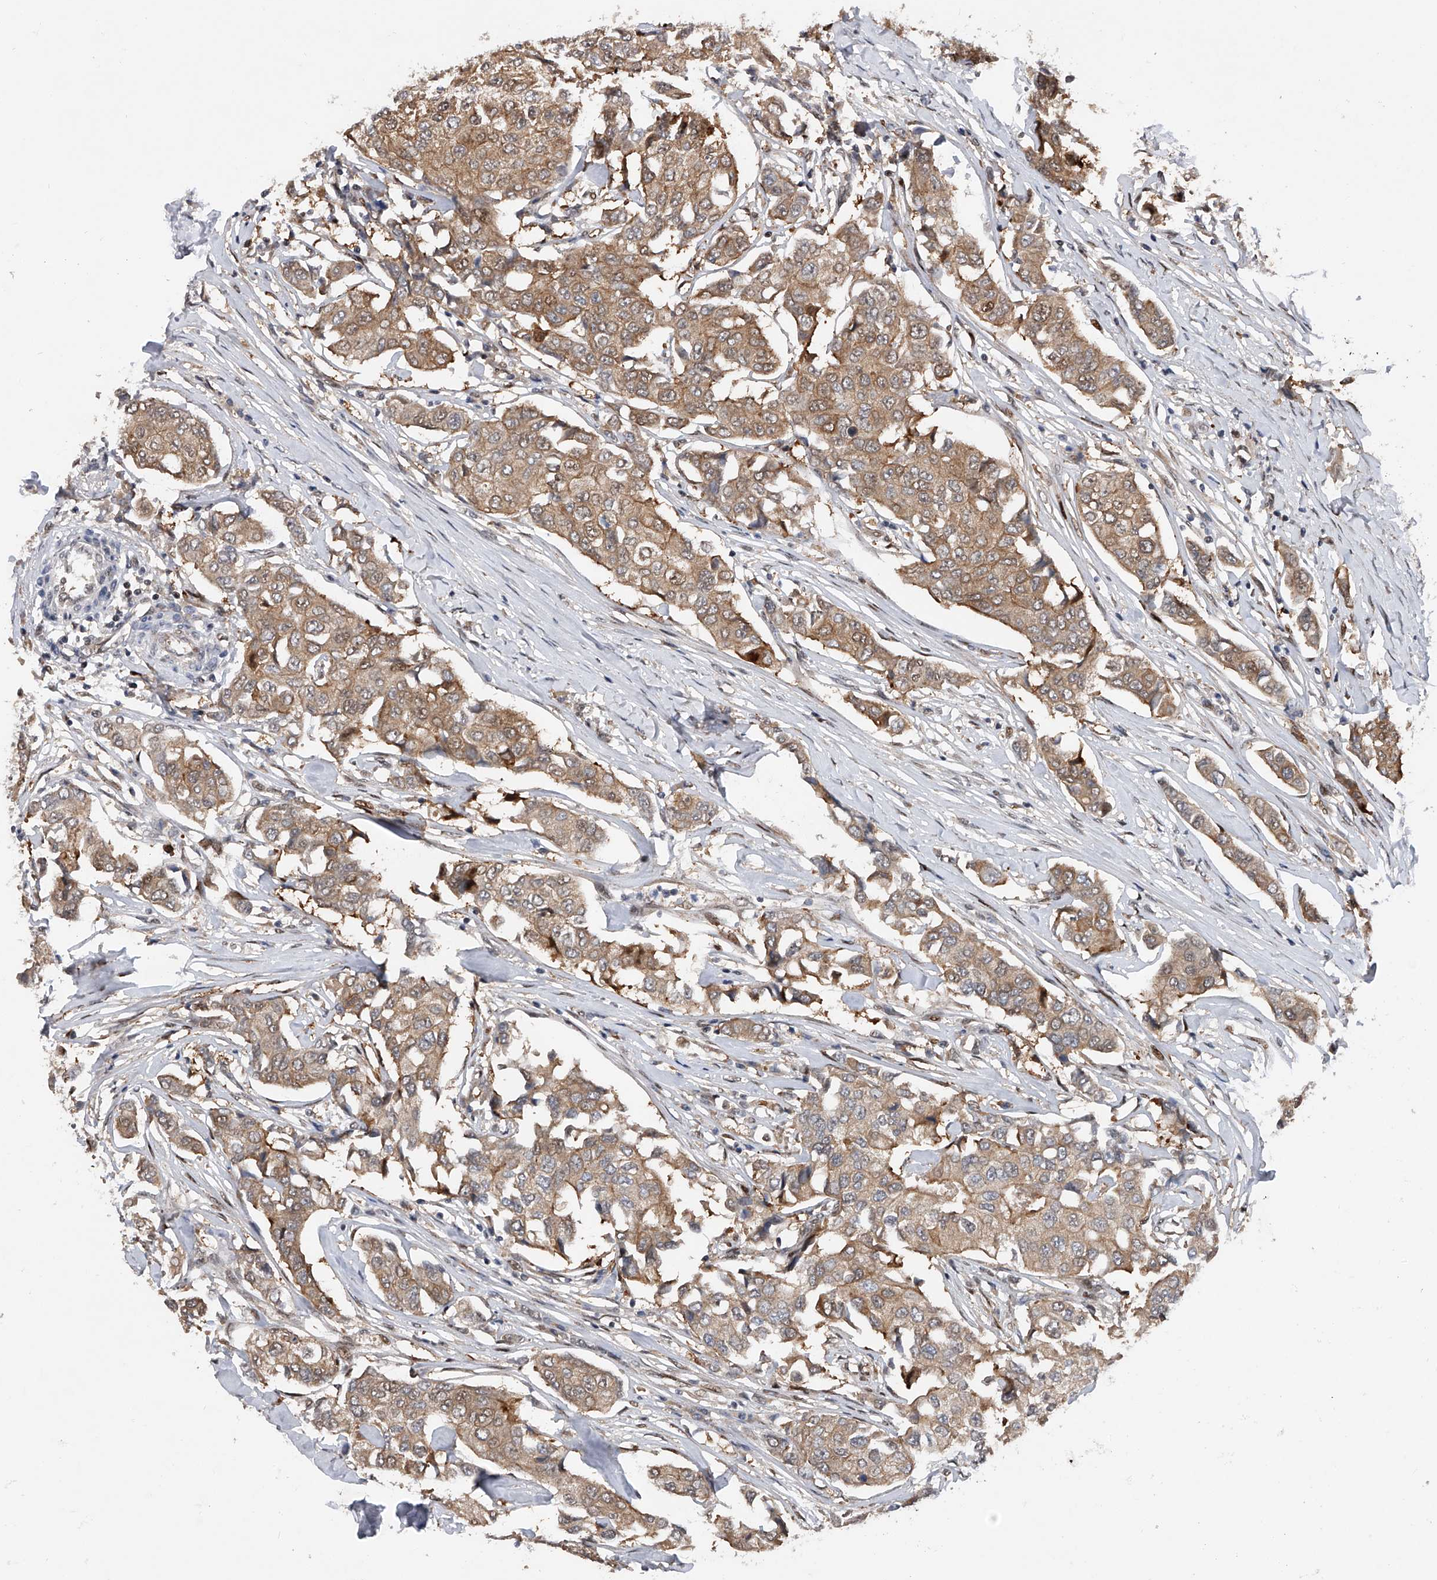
{"staining": {"intensity": "moderate", "quantity": ">75%", "location": "cytoplasmic/membranous"}, "tissue": "breast cancer", "cell_type": "Tumor cells", "image_type": "cancer", "snomed": [{"axis": "morphology", "description": "Duct carcinoma"}, {"axis": "topography", "description": "Breast"}], "caption": "Human breast cancer stained with a protein marker displays moderate staining in tumor cells.", "gene": "RWDD2A", "patient": {"sex": "female", "age": 80}}